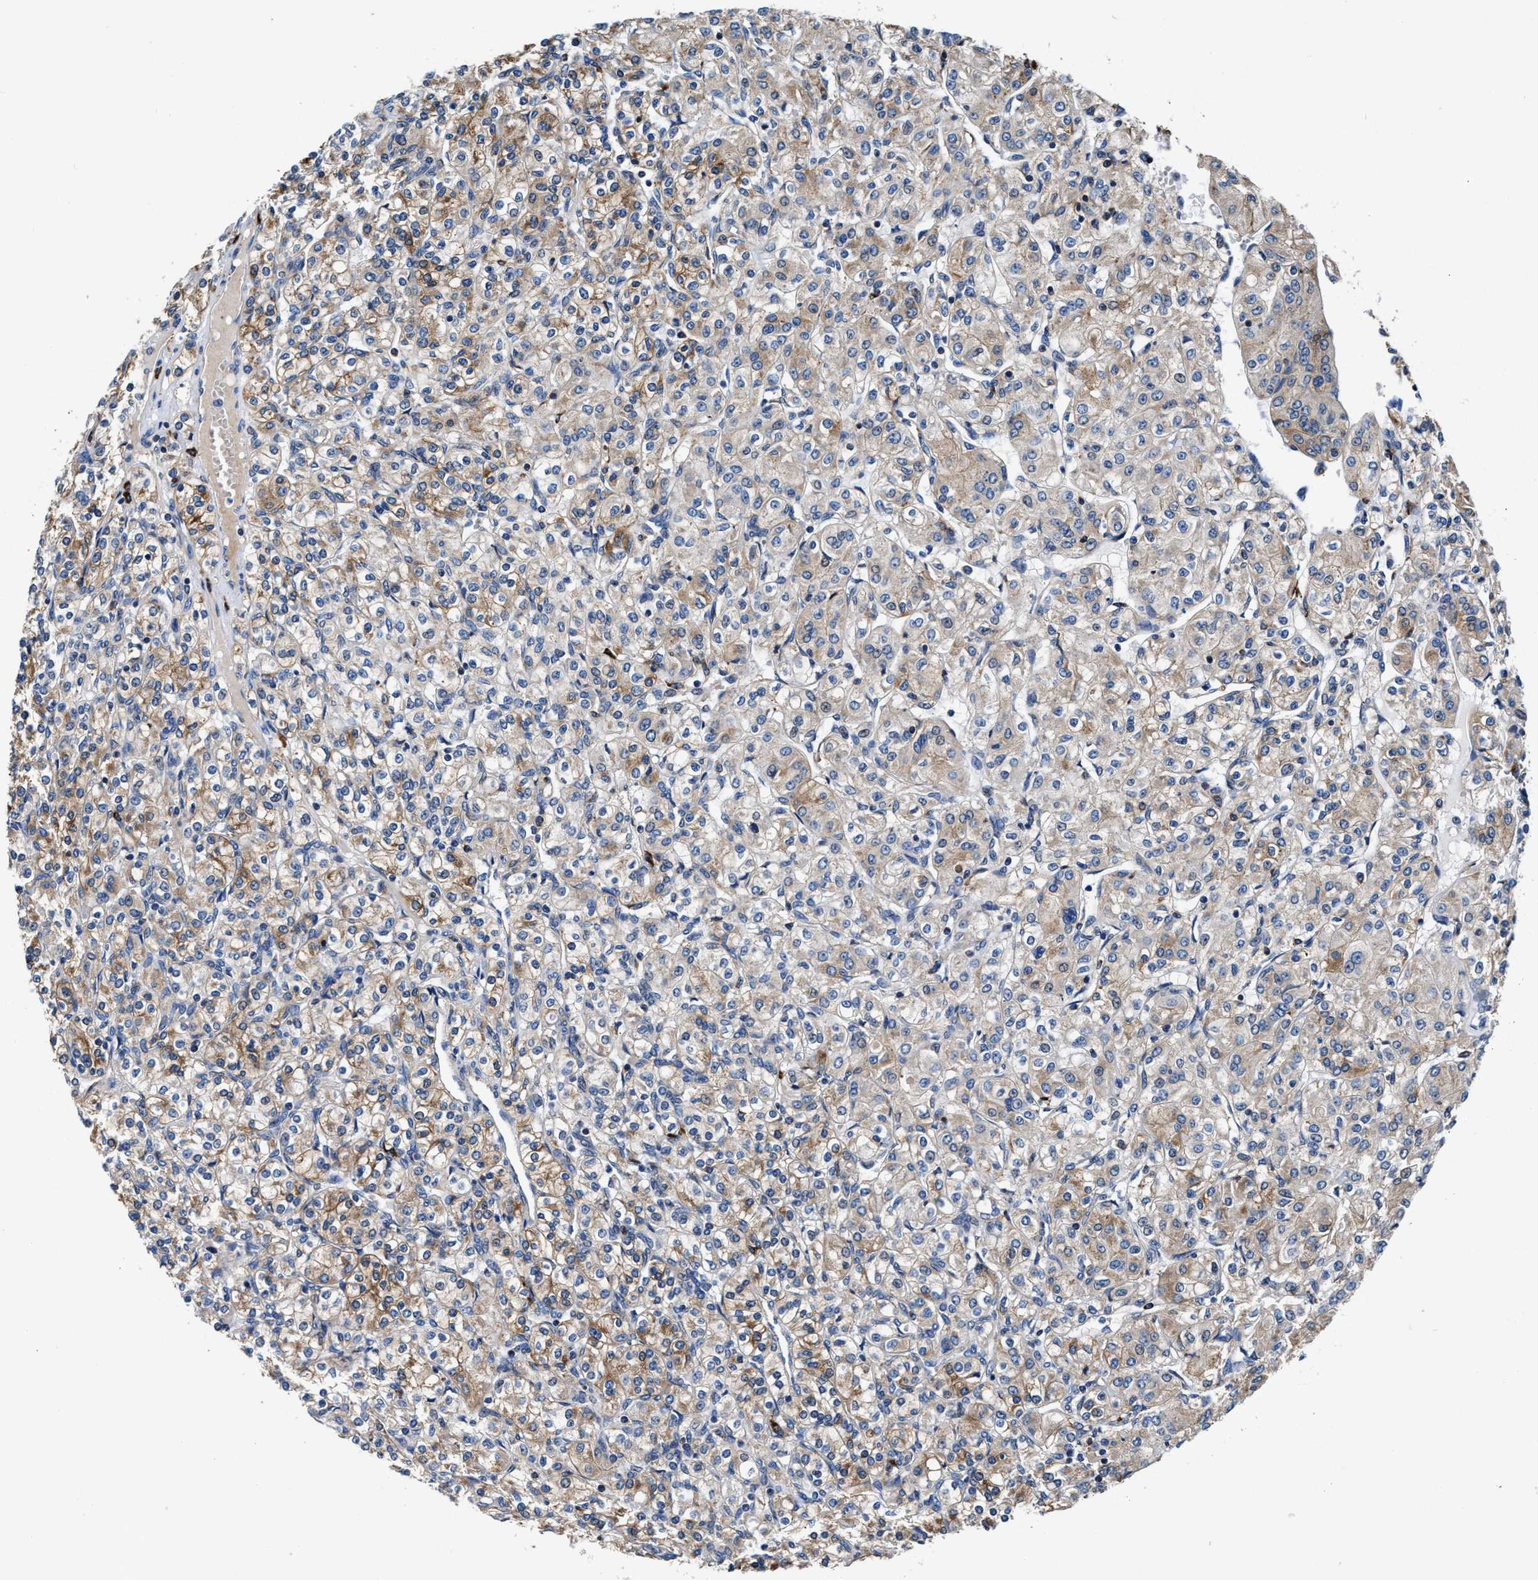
{"staining": {"intensity": "moderate", "quantity": "25%-75%", "location": "cytoplasmic/membranous"}, "tissue": "renal cancer", "cell_type": "Tumor cells", "image_type": "cancer", "snomed": [{"axis": "morphology", "description": "Adenocarcinoma, NOS"}, {"axis": "topography", "description": "Kidney"}], "caption": "IHC photomicrograph of neoplastic tissue: adenocarcinoma (renal) stained using immunohistochemistry reveals medium levels of moderate protein expression localized specifically in the cytoplasmic/membranous of tumor cells, appearing as a cytoplasmic/membranous brown color.", "gene": "PPP1R9B", "patient": {"sex": "male", "age": 77}}